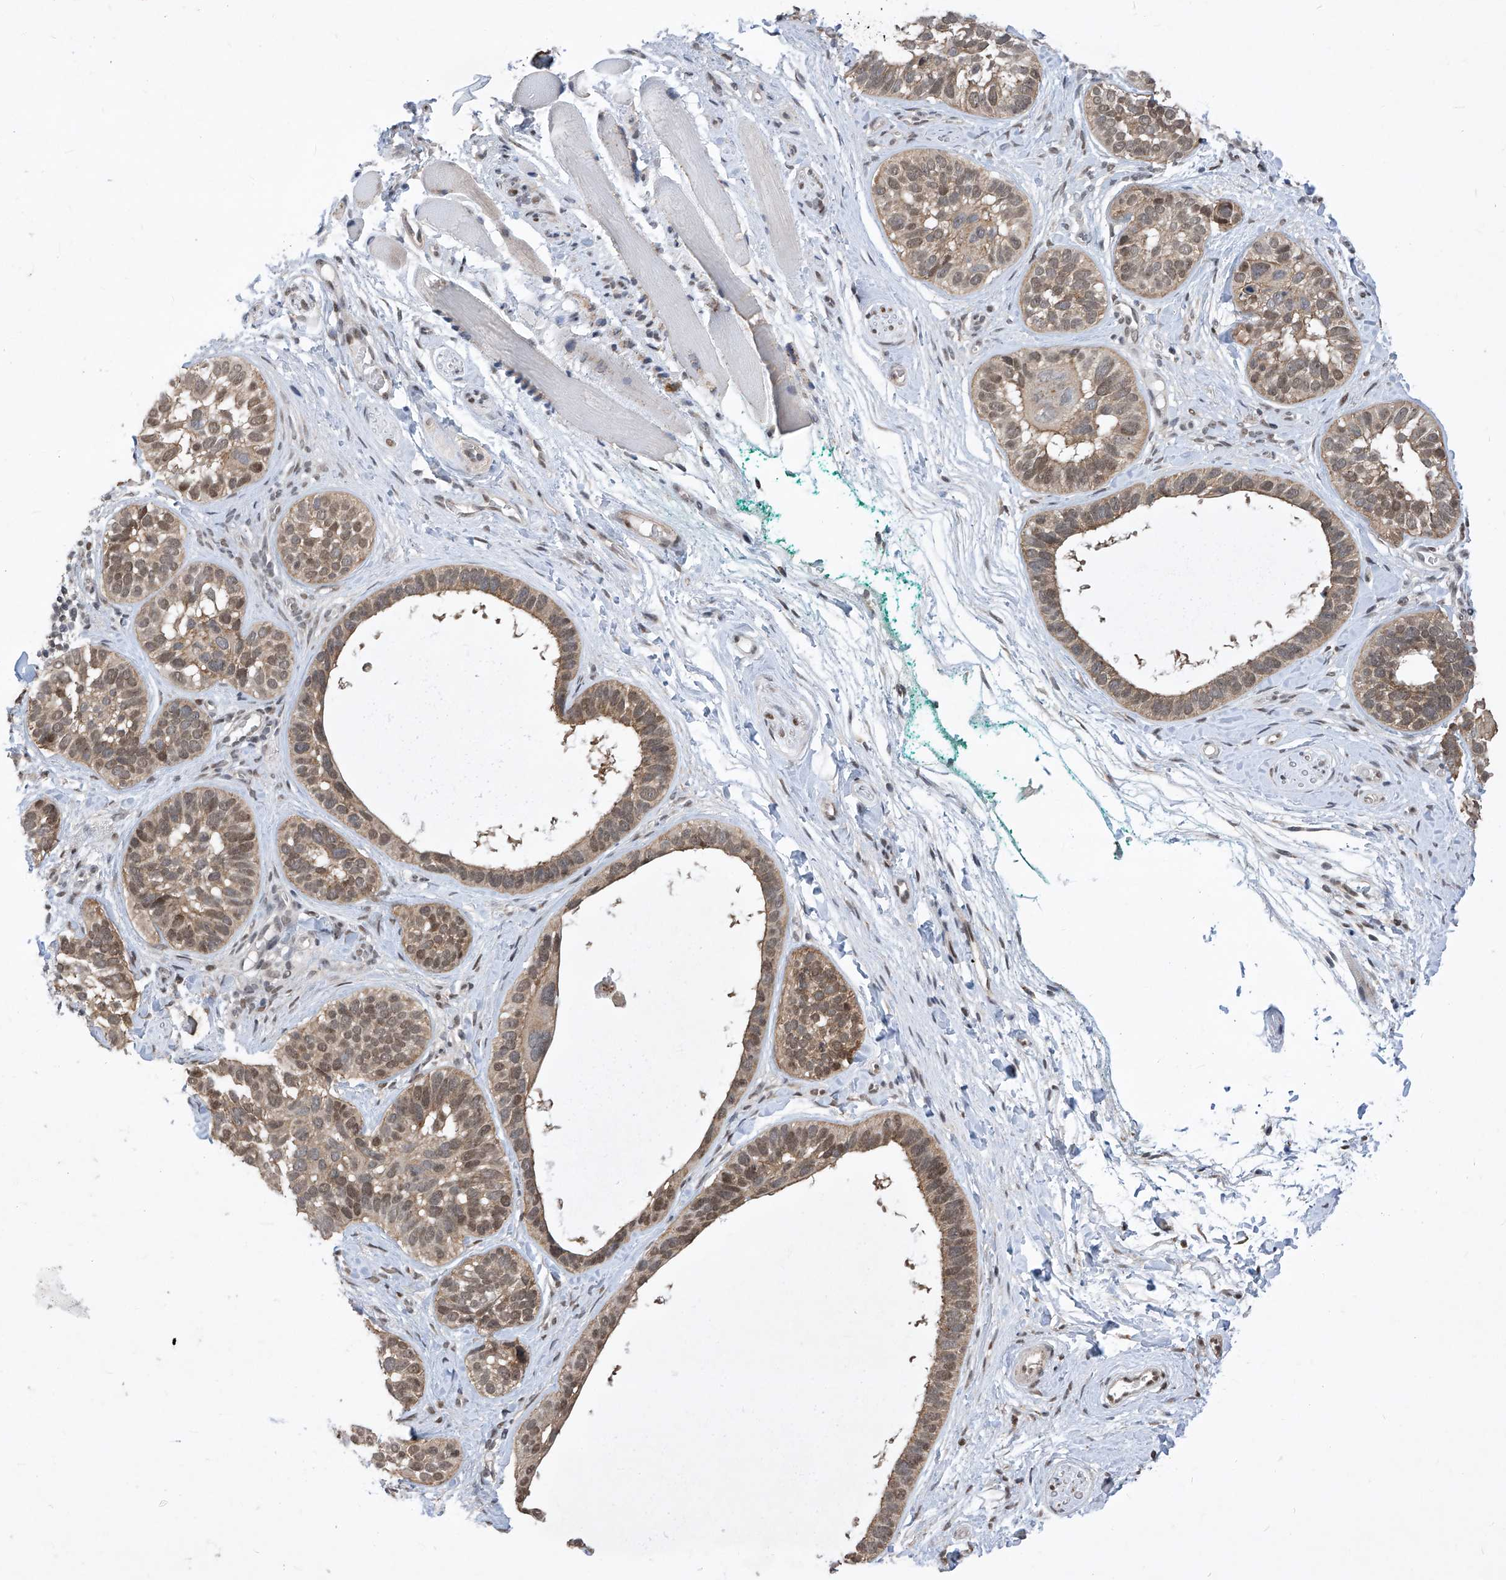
{"staining": {"intensity": "moderate", "quantity": ">75%", "location": "cytoplasmic/membranous,nuclear"}, "tissue": "skin cancer", "cell_type": "Tumor cells", "image_type": "cancer", "snomed": [{"axis": "morphology", "description": "Basal cell carcinoma"}, {"axis": "topography", "description": "Skin"}], "caption": "Skin cancer (basal cell carcinoma) stained for a protein demonstrates moderate cytoplasmic/membranous and nuclear positivity in tumor cells.", "gene": "CETN2", "patient": {"sex": "male", "age": 62}}